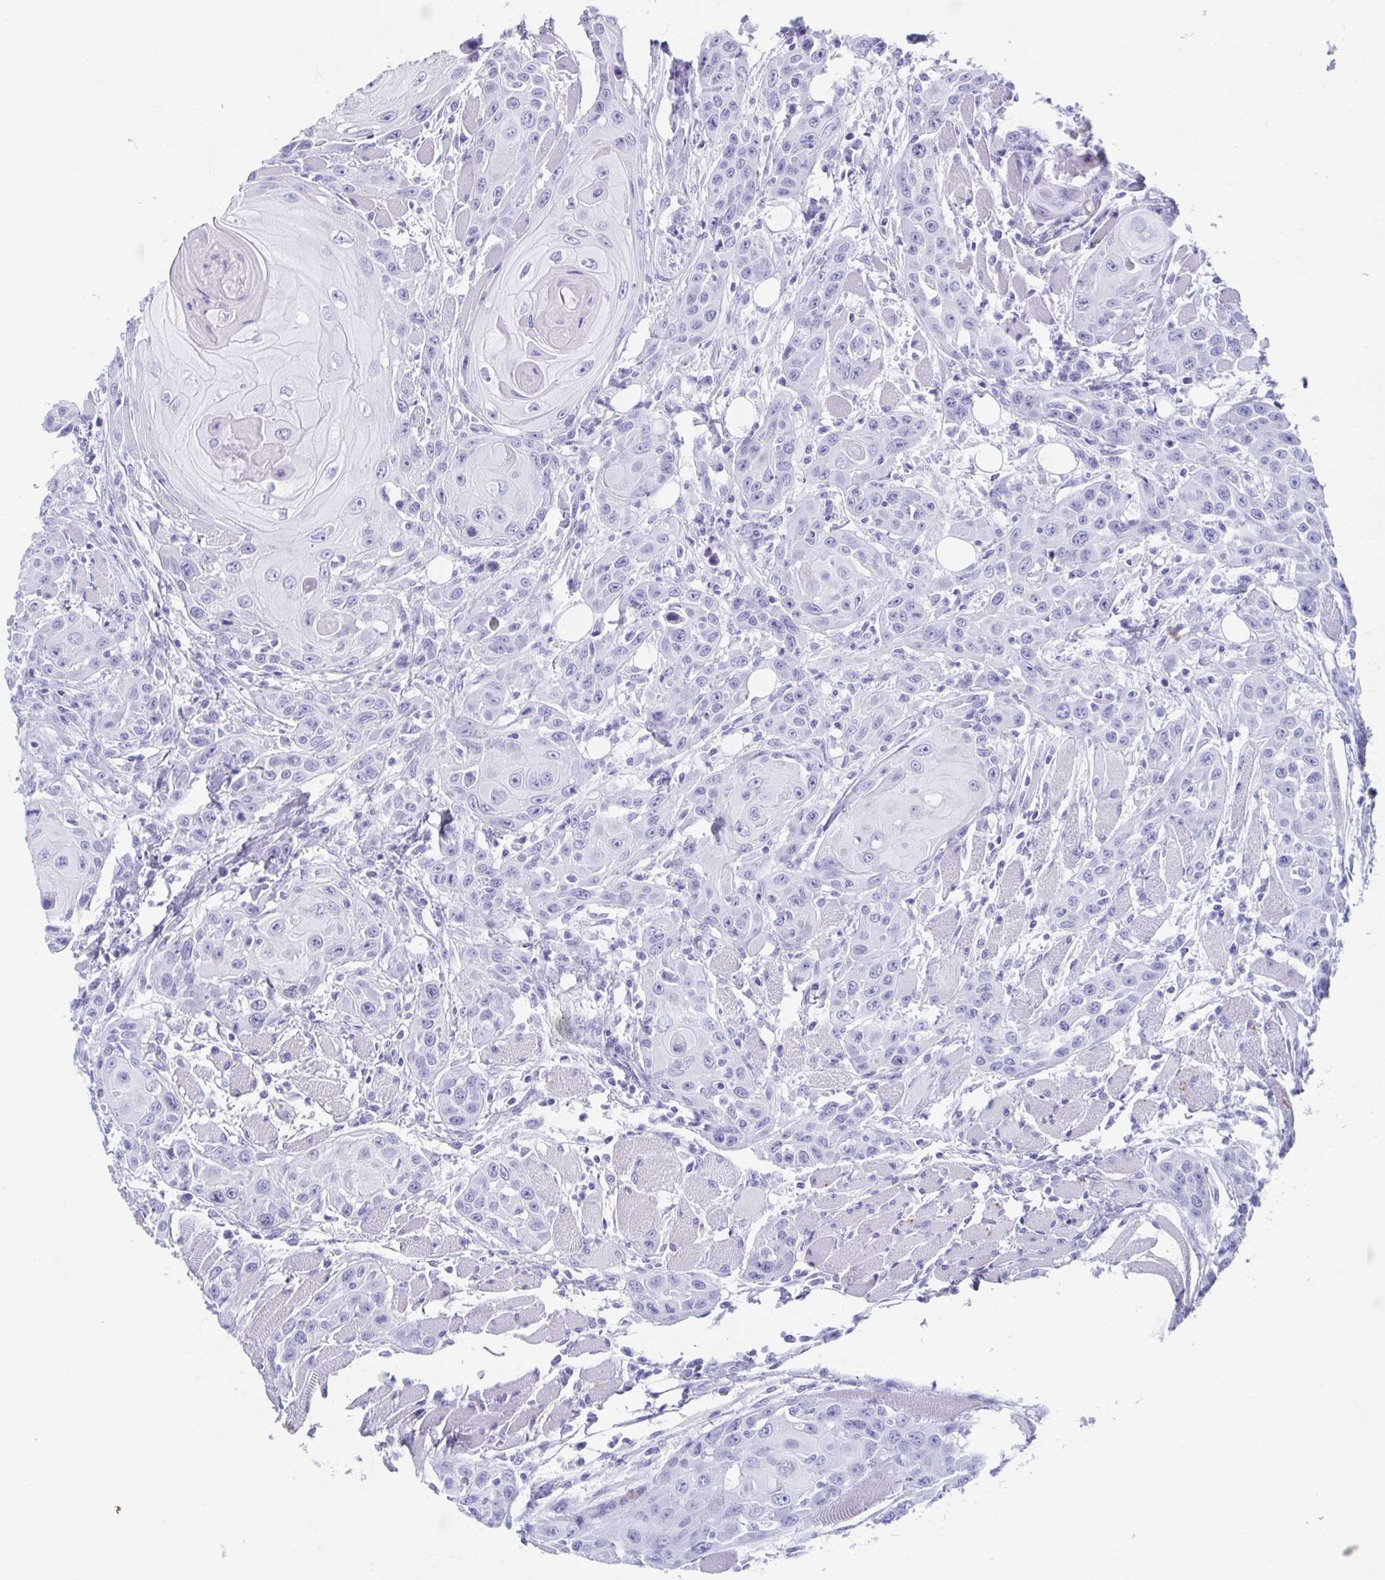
{"staining": {"intensity": "negative", "quantity": "none", "location": "none"}, "tissue": "head and neck cancer", "cell_type": "Tumor cells", "image_type": "cancer", "snomed": [{"axis": "morphology", "description": "Squamous cell carcinoma, NOS"}, {"axis": "topography", "description": "Head-Neck"}], "caption": "A histopathology image of human head and neck cancer is negative for staining in tumor cells.", "gene": "C10orf53", "patient": {"sex": "female", "age": 80}}